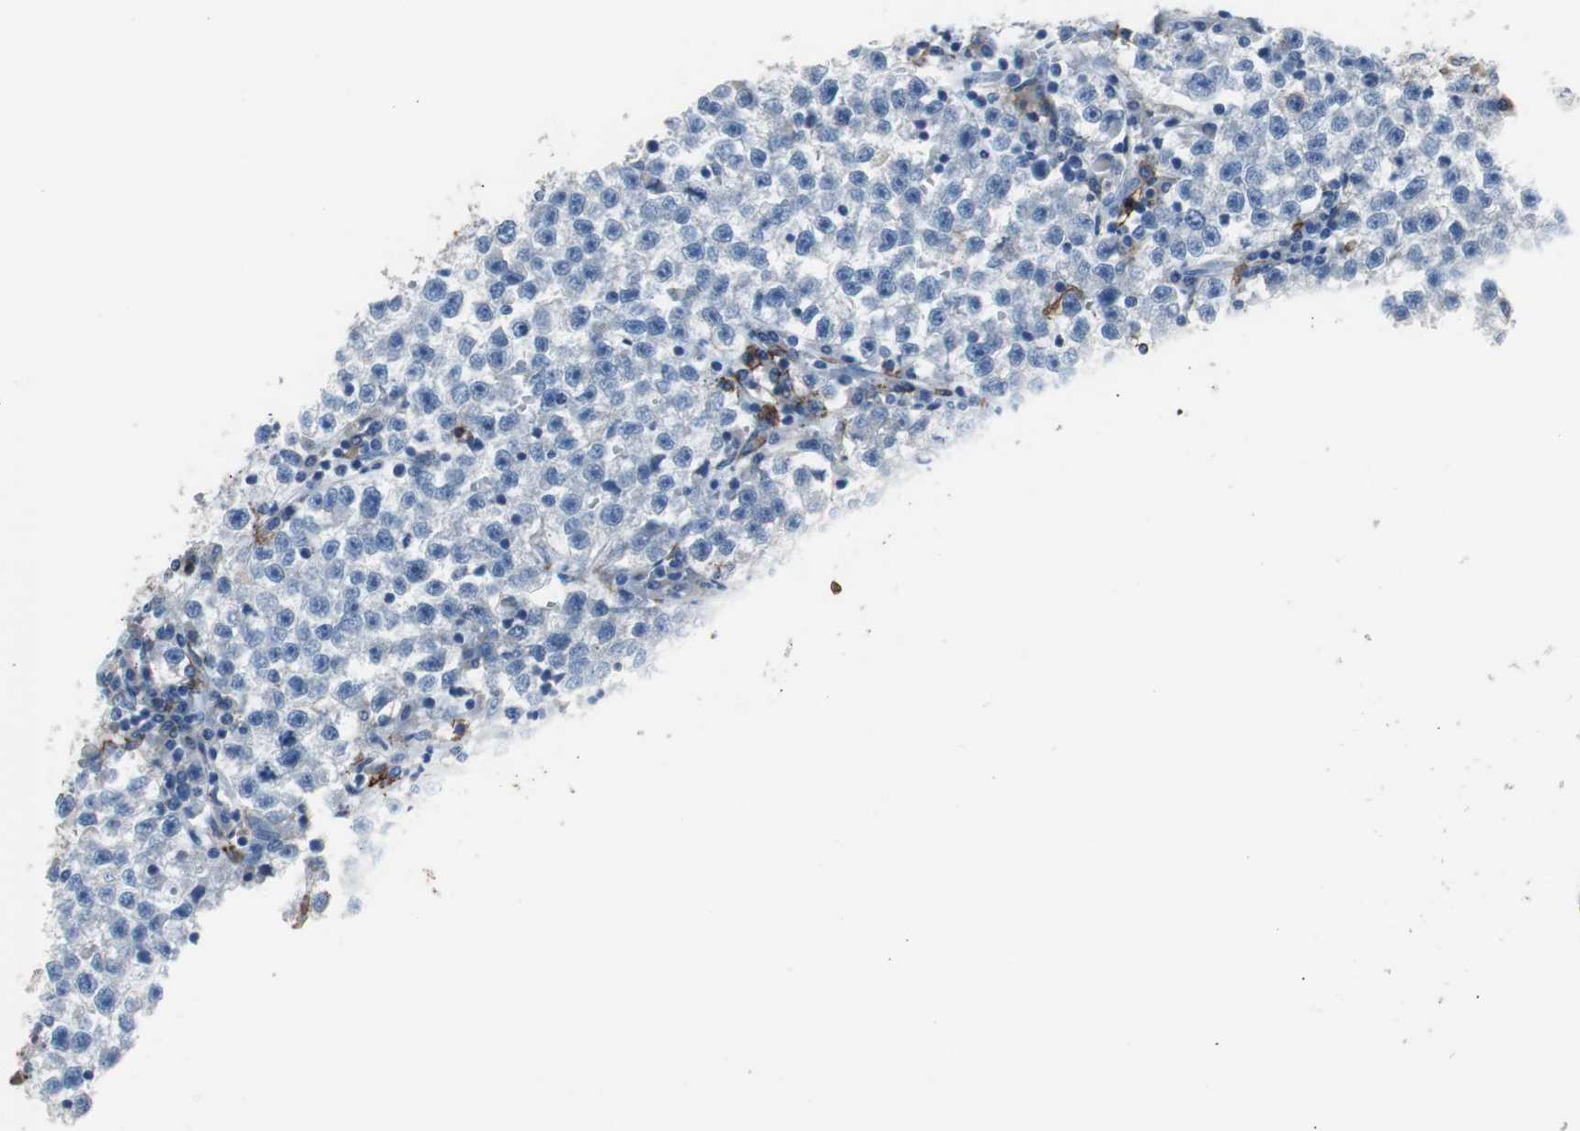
{"staining": {"intensity": "negative", "quantity": "none", "location": "none"}, "tissue": "testis cancer", "cell_type": "Tumor cells", "image_type": "cancer", "snomed": [{"axis": "morphology", "description": "Seminoma, NOS"}, {"axis": "topography", "description": "Testis"}], "caption": "DAB immunohistochemical staining of testis seminoma shows no significant staining in tumor cells.", "gene": "FCGR2B", "patient": {"sex": "male", "age": 22}}